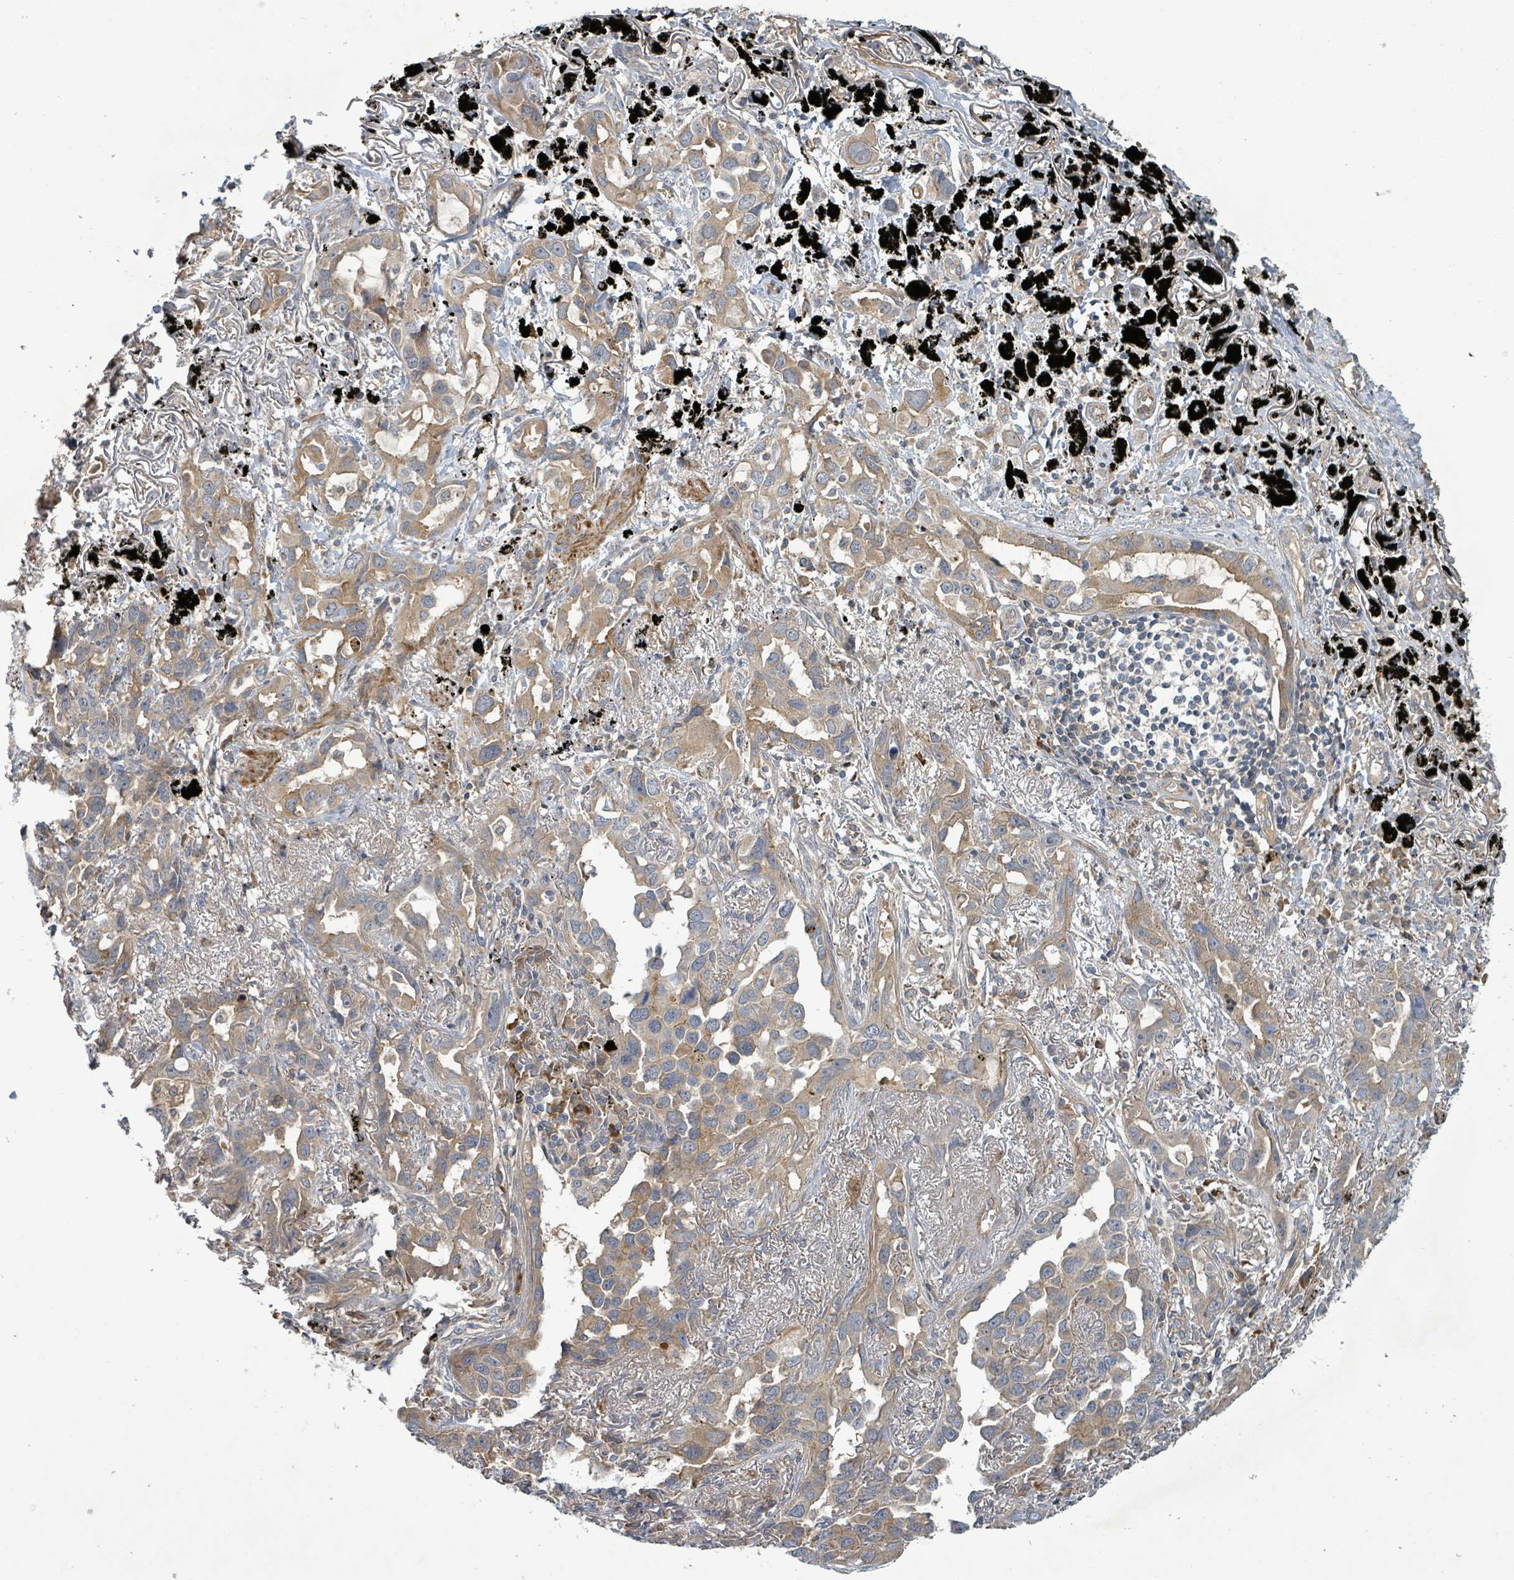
{"staining": {"intensity": "moderate", "quantity": "25%-75%", "location": "cytoplasmic/membranous"}, "tissue": "lung cancer", "cell_type": "Tumor cells", "image_type": "cancer", "snomed": [{"axis": "morphology", "description": "Adenocarcinoma, NOS"}, {"axis": "topography", "description": "Lung"}], "caption": "This histopathology image demonstrates IHC staining of lung cancer, with medium moderate cytoplasmic/membranous staining in about 25%-75% of tumor cells.", "gene": "STARD4", "patient": {"sex": "male", "age": 67}}